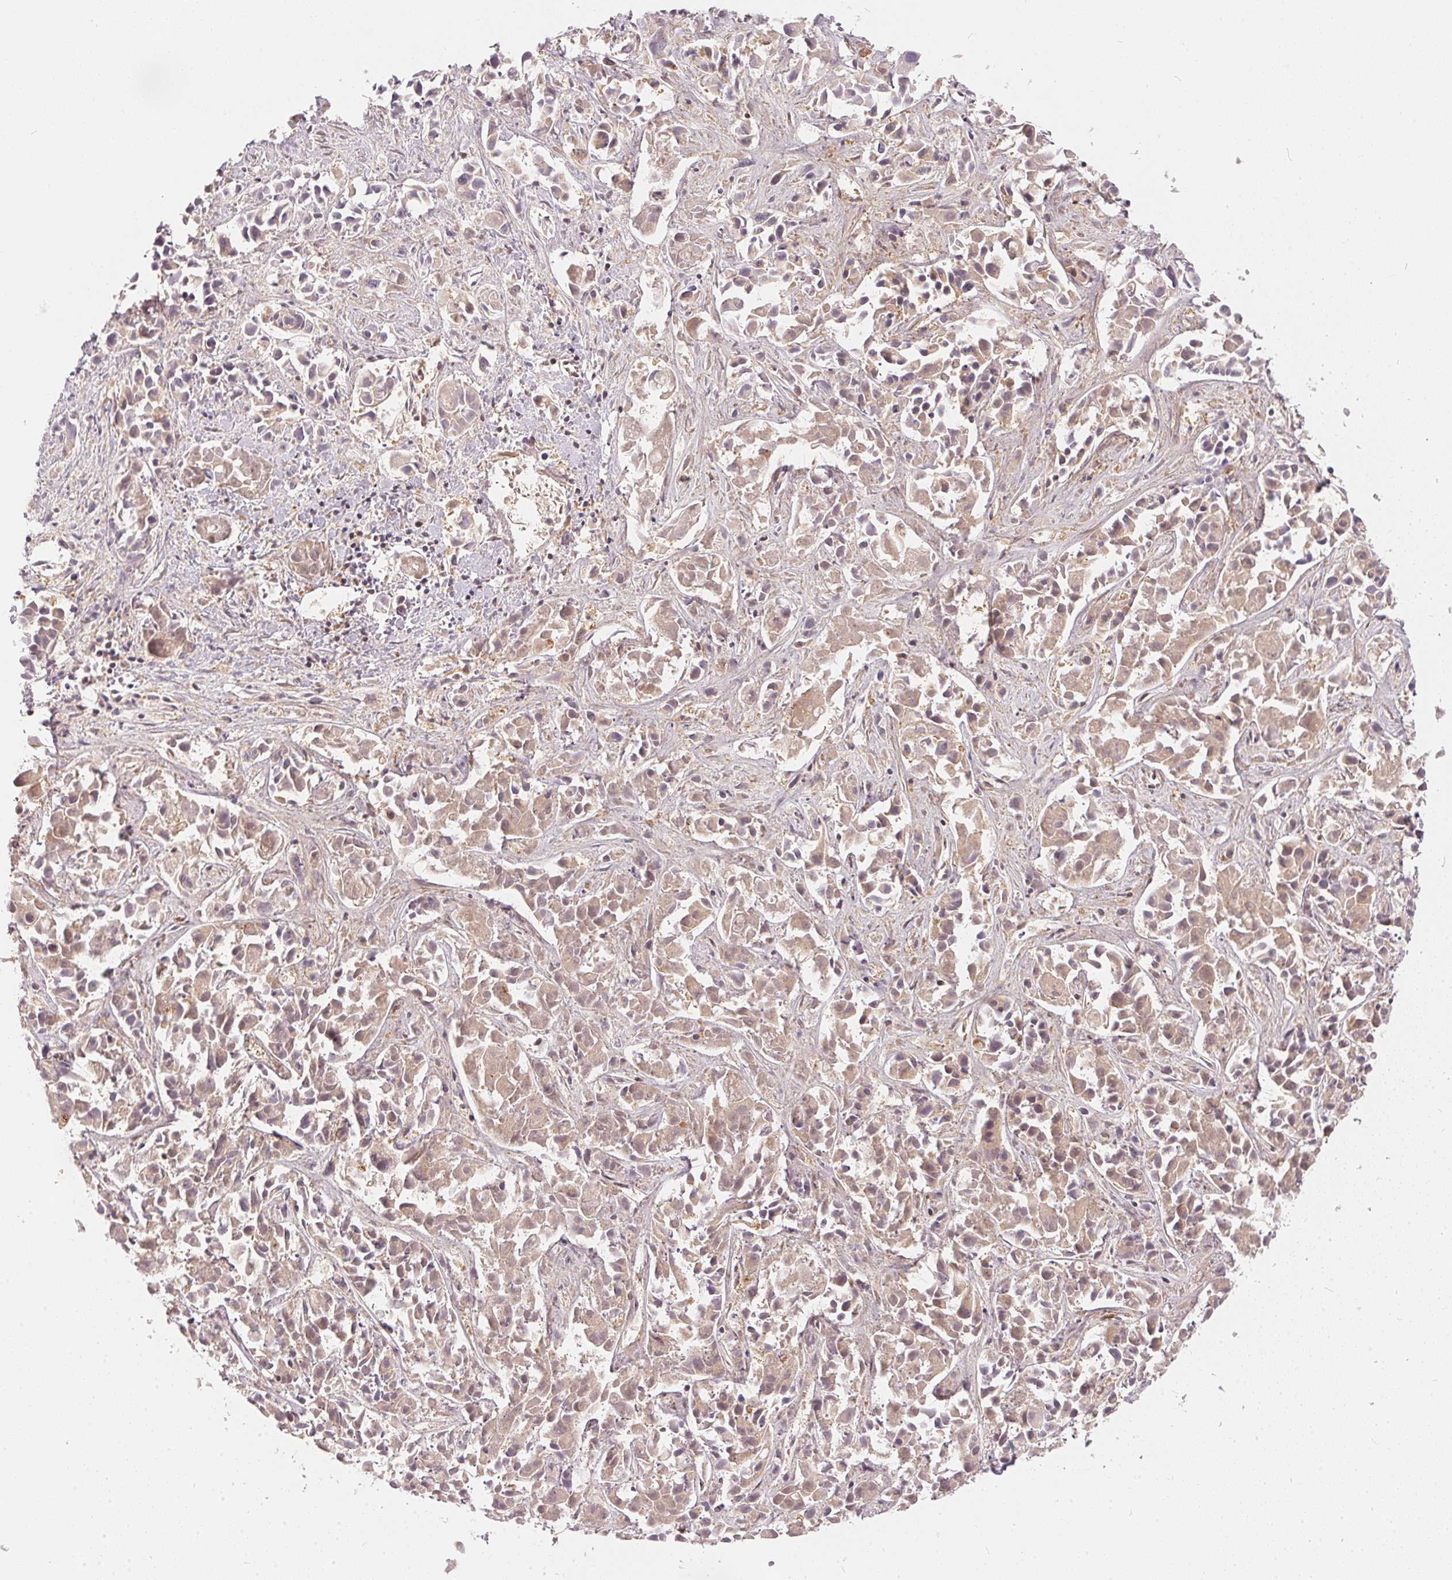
{"staining": {"intensity": "weak", "quantity": ">75%", "location": "cytoplasmic/membranous"}, "tissue": "liver cancer", "cell_type": "Tumor cells", "image_type": "cancer", "snomed": [{"axis": "morphology", "description": "Cholangiocarcinoma"}, {"axis": "topography", "description": "Liver"}], "caption": "Protein staining of liver cancer (cholangiocarcinoma) tissue reveals weak cytoplasmic/membranous staining in approximately >75% of tumor cells. (Brightfield microscopy of DAB IHC at high magnification).", "gene": "BLMH", "patient": {"sex": "female", "age": 81}}